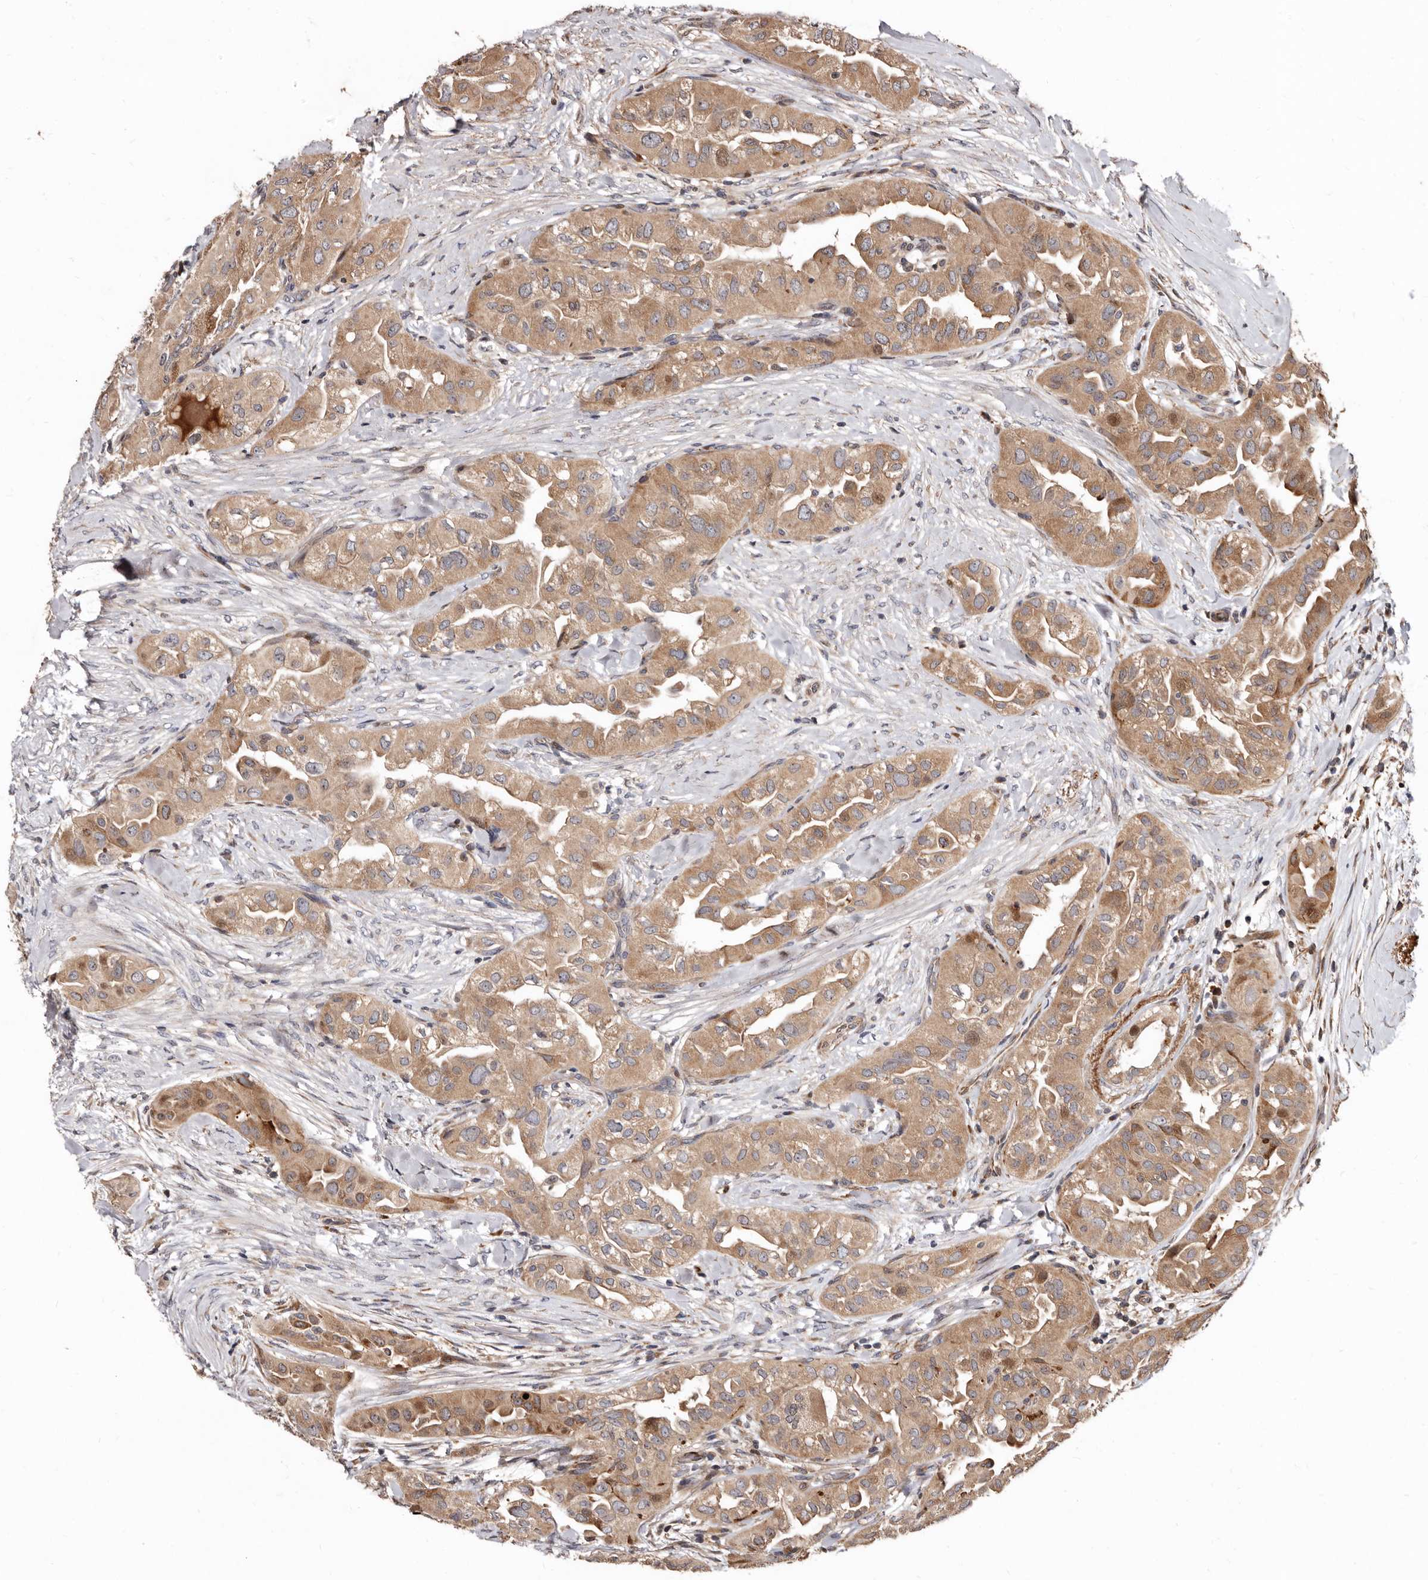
{"staining": {"intensity": "moderate", "quantity": ">75%", "location": "cytoplasmic/membranous"}, "tissue": "thyroid cancer", "cell_type": "Tumor cells", "image_type": "cancer", "snomed": [{"axis": "morphology", "description": "Papillary adenocarcinoma, NOS"}, {"axis": "topography", "description": "Thyroid gland"}], "caption": "Moderate cytoplasmic/membranous protein staining is appreciated in approximately >75% of tumor cells in papillary adenocarcinoma (thyroid).", "gene": "WEE2", "patient": {"sex": "female", "age": 59}}